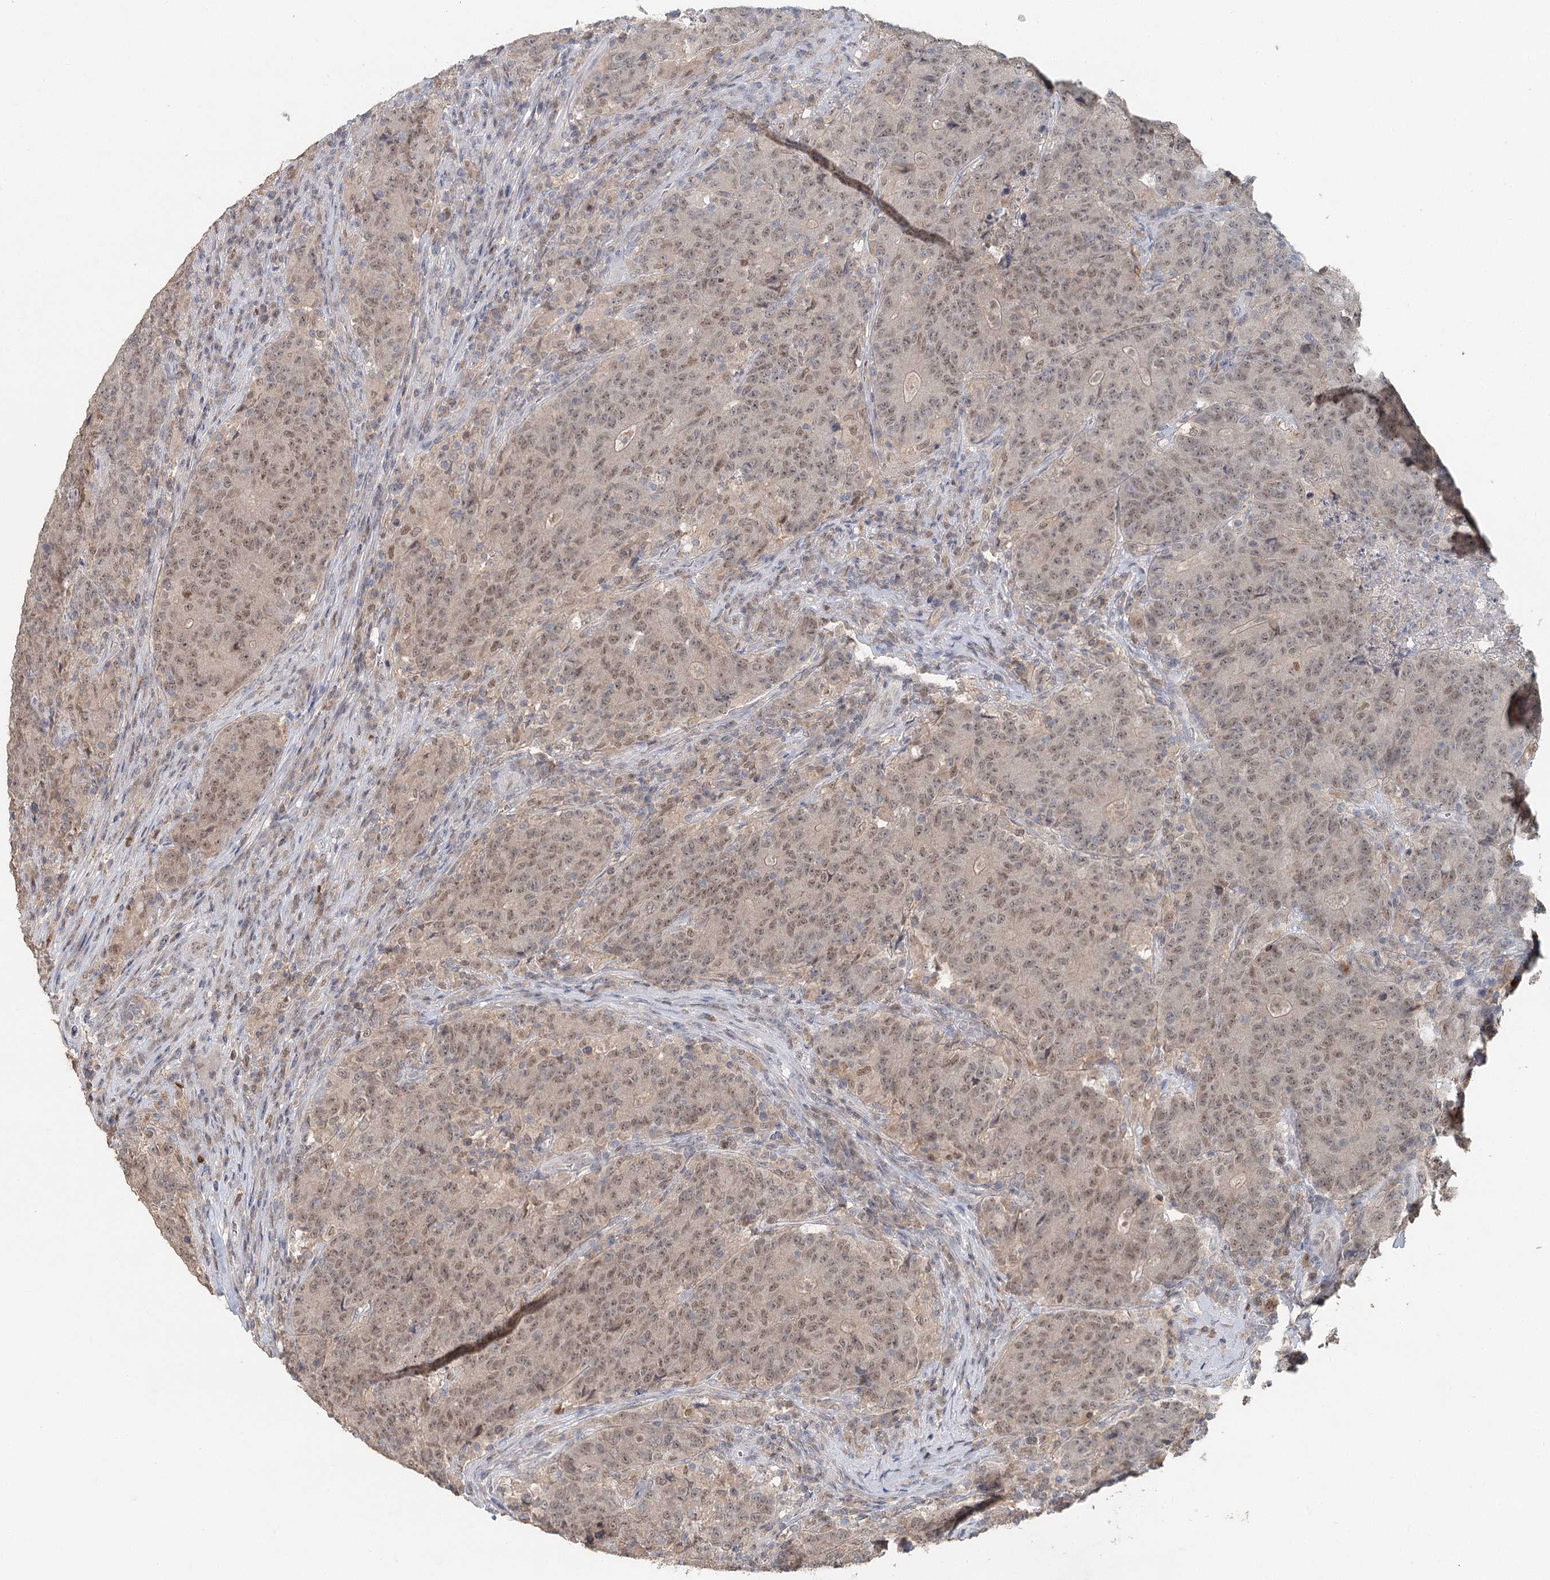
{"staining": {"intensity": "weak", "quantity": ">75%", "location": "nuclear"}, "tissue": "colorectal cancer", "cell_type": "Tumor cells", "image_type": "cancer", "snomed": [{"axis": "morphology", "description": "Adenocarcinoma, NOS"}, {"axis": "topography", "description": "Colon"}], "caption": "Colorectal cancer stained with a brown dye exhibits weak nuclear positive staining in about >75% of tumor cells.", "gene": "ADK", "patient": {"sex": "female", "age": 75}}